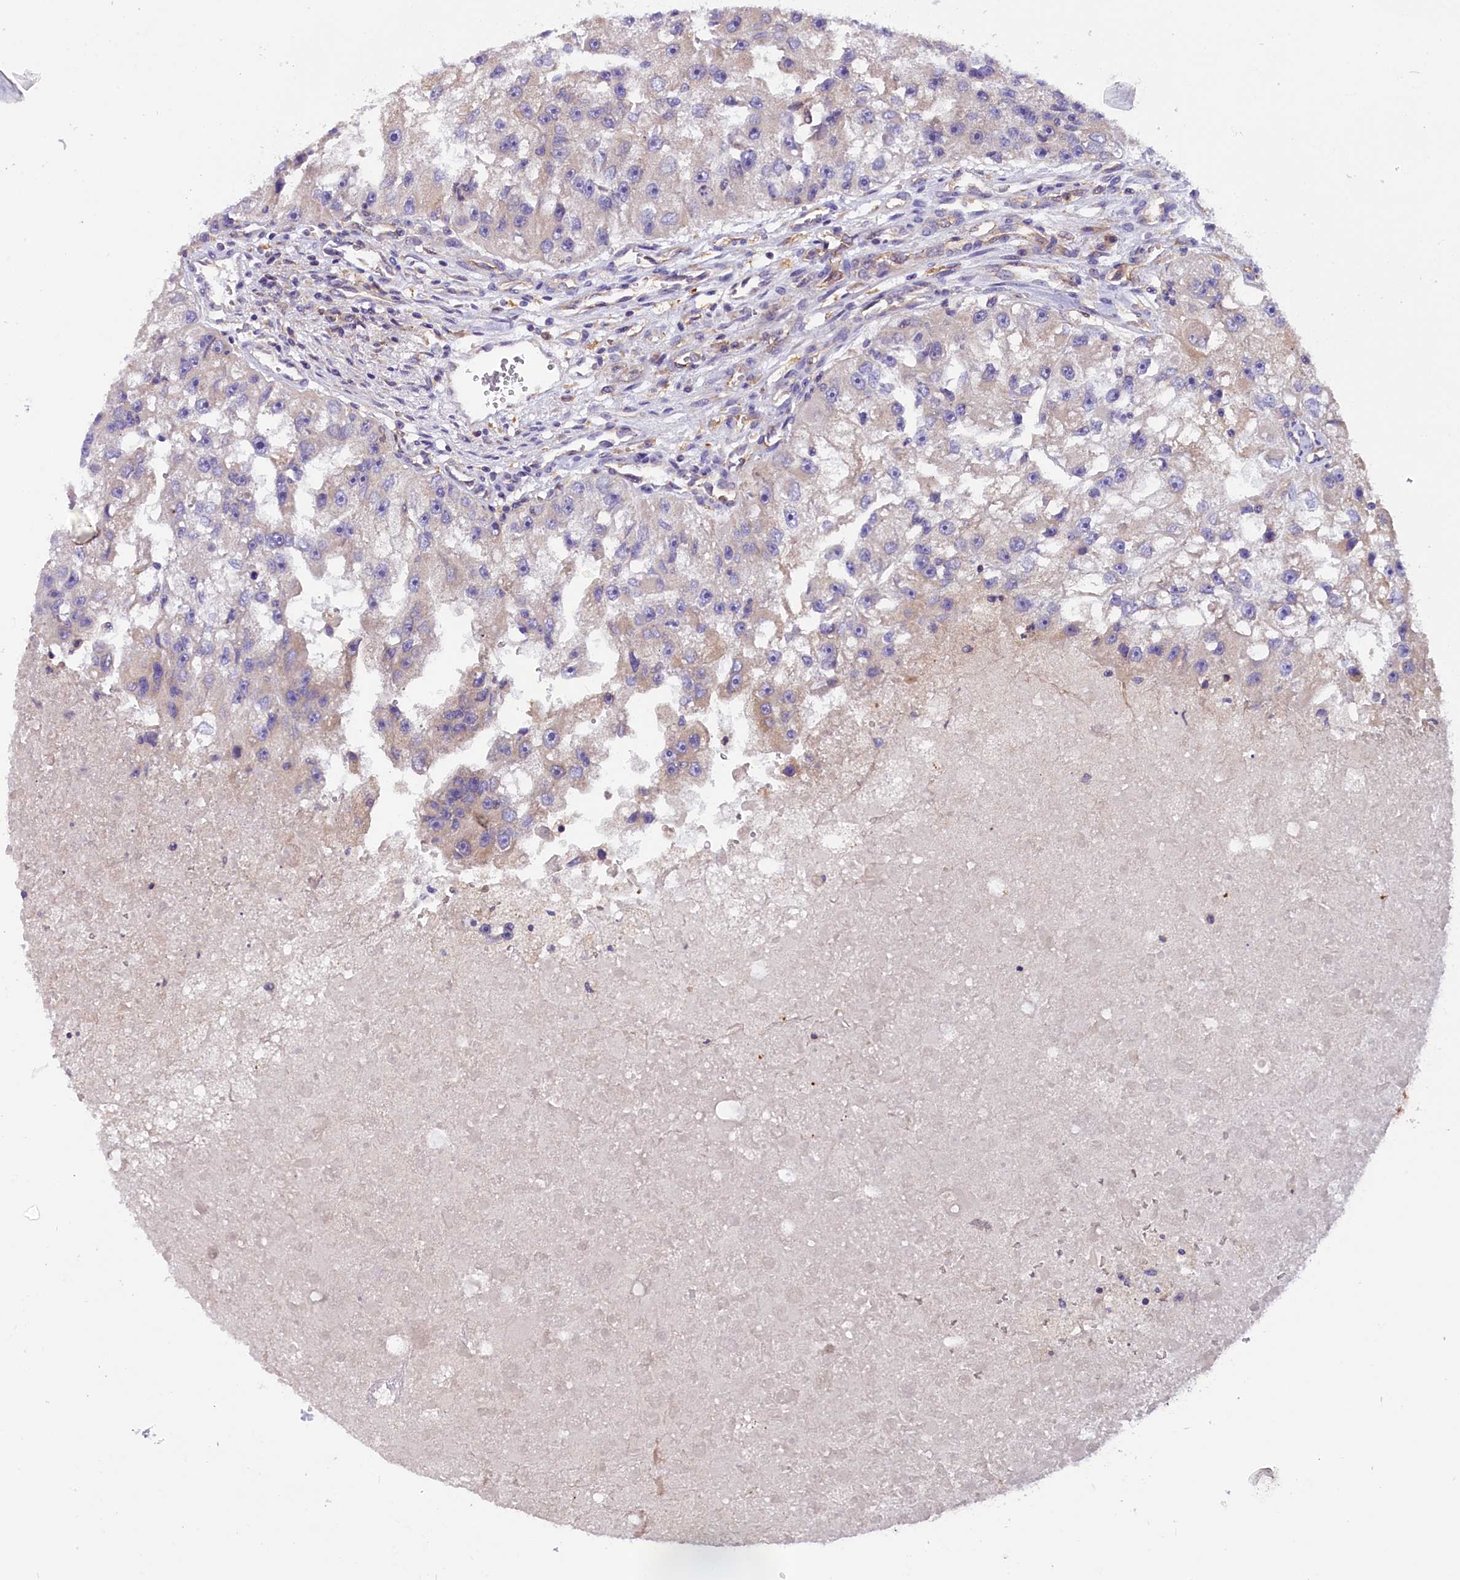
{"staining": {"intensity": "negative", "quantity": "none", "location": "none"}, "tissue": "renal cancer", "cell_type": "Tumor cells", "image_type": "cancer", "snomed": [{"axis": "morphology", "description": "Adenocarcinoma, NOS"}, {"axis": "topography", "description": "Kidney"}], "caption": "The image shows no staining of tumor cells in renal cancer (adenocarcinoma).", "gene": "DNAJB9", "patient": {"sex": "male", "age": 63}}